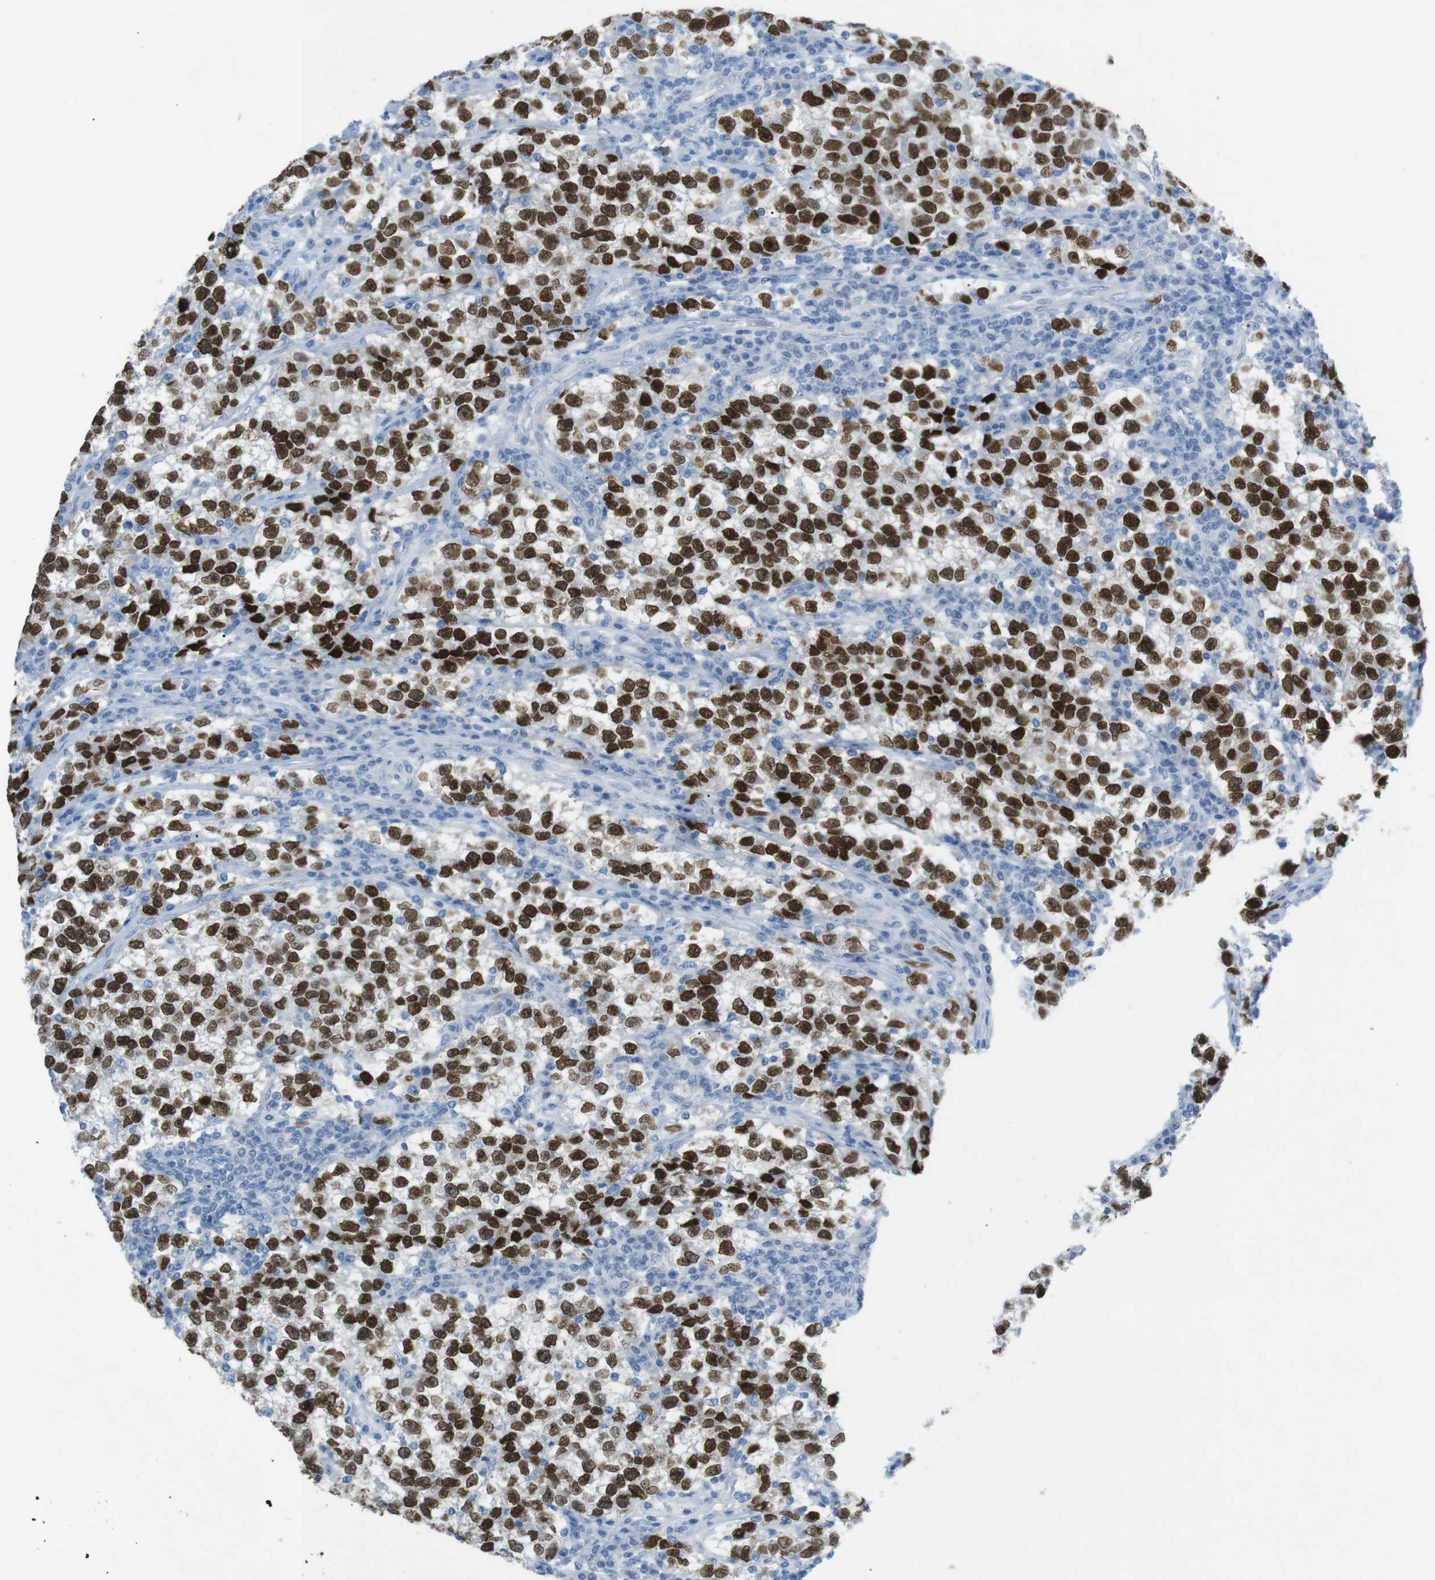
{"staining": {"intensity": "strong", "quantity": ">75%", "location": "nuclear"}, "tissue": "testis cancer", "cell_type": "Tumor cells", "image_type": "cancer", "snomed": [{"axis": "morphology", "description": "Seminoma, NOS"}, {"axis": "topography", "description": "Testis"}], "caption": "Strong nuclear staining is identified in approximately >75% of tumor cells in testis seminoma. The staining is performed using DAB (3,3'-diaminobenzidine) brown chromogen to label protein expression. The nuclei are counter-stained blue using hematoxylin.", "gene": "SALL4", "patient": {"sex": "male", "age": 22}}